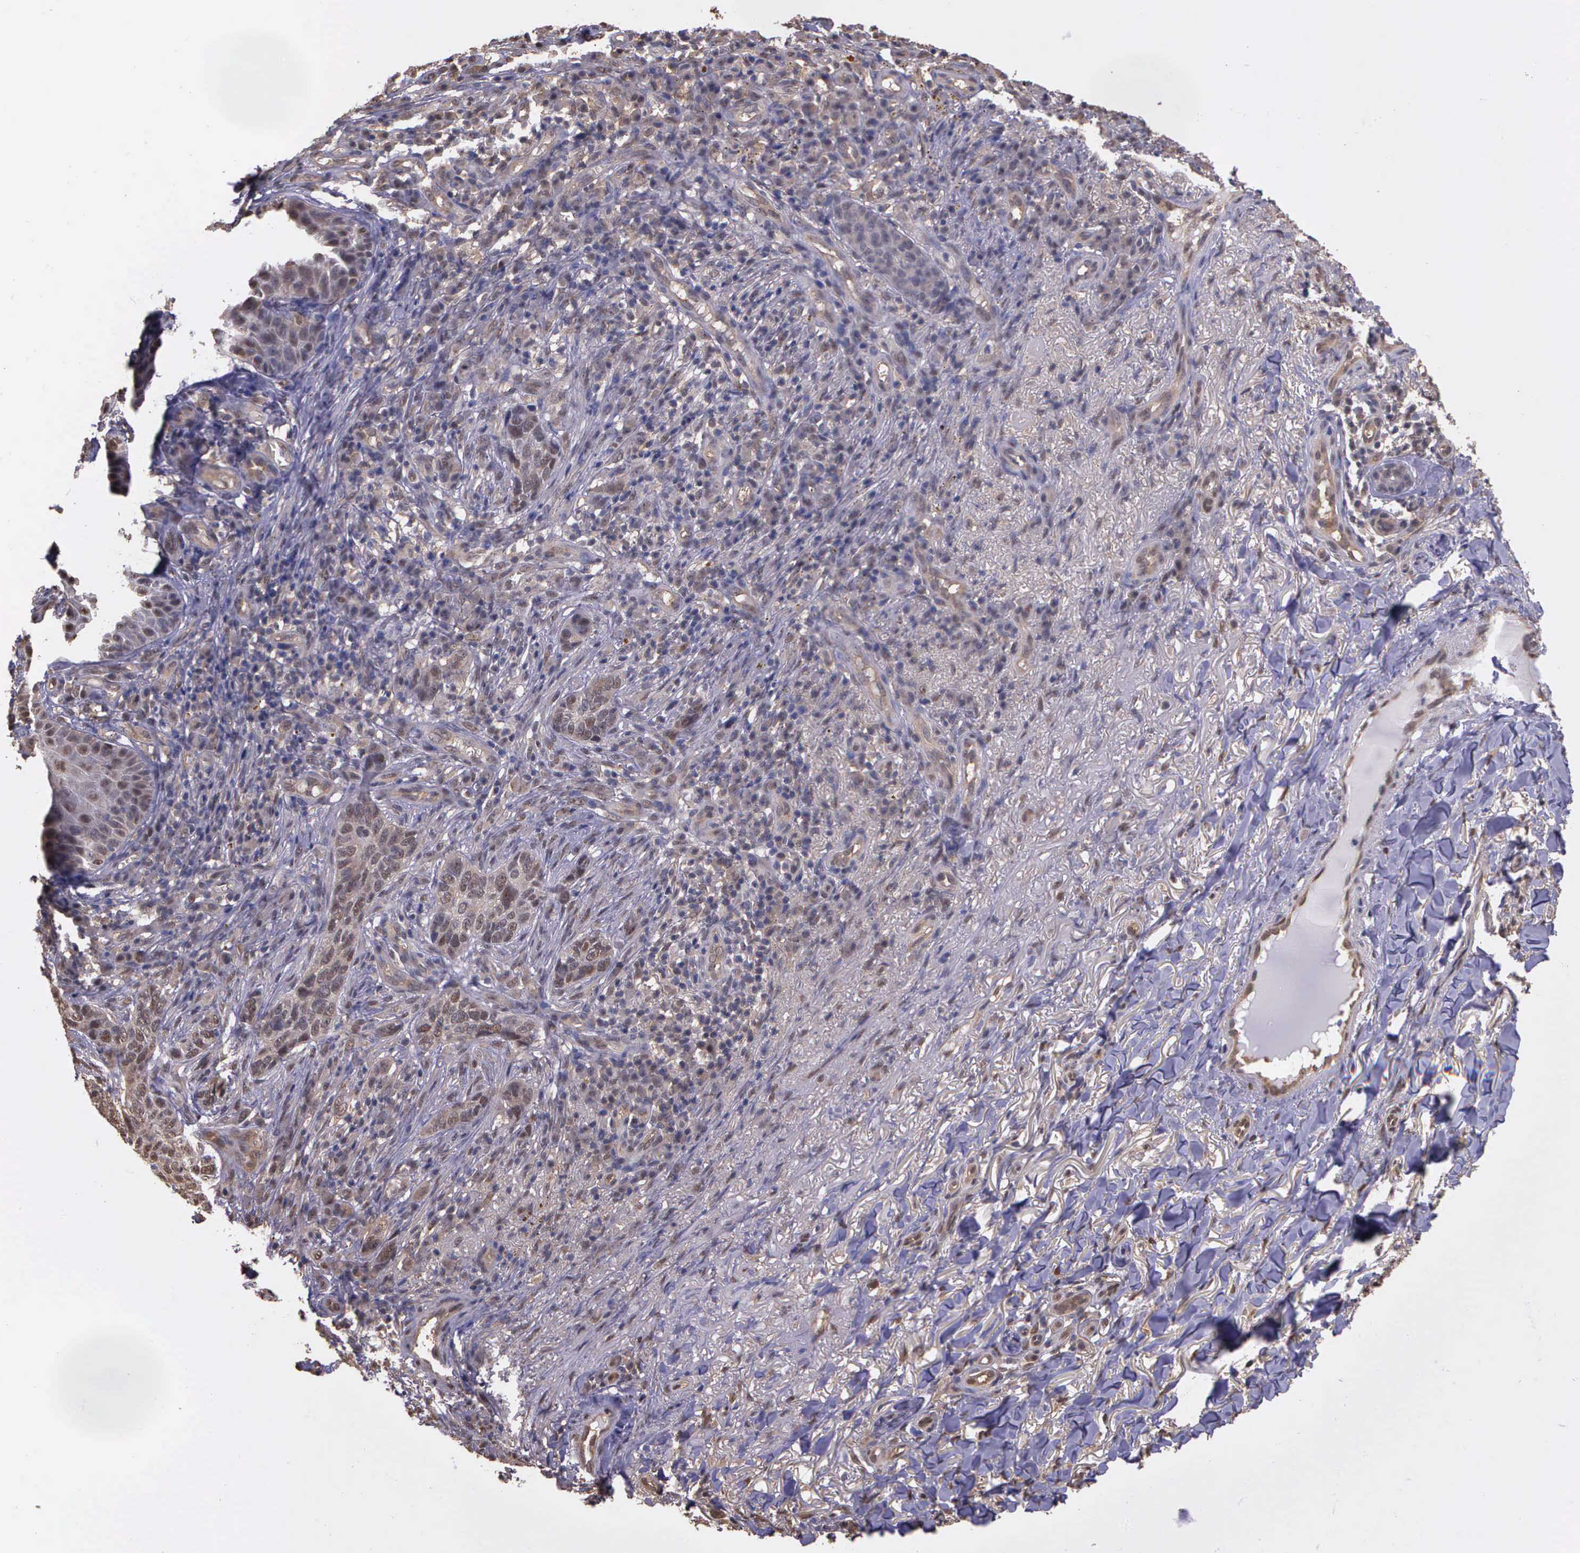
{"staining": {"intensity": "weak", "quantity": "25%-75%", "location": "cytoplasmic/membranous,nuclear"}, "tissue": "skin cancer", "cell_type": "Tumor cells", "image_type": "cancer", "snomed": [{"axis": "morphology", "description": "Basal cell carcinoma"}, {"axis": "topography", "description": "Skin"}], "caption": "Protein expression analysis of human skin cancer (basal cell carcinoma) reveals weak cytoplasmic/membranous and nuclear positivity in approximately 25%-75% of tumor cells.", "gene": "PSMC1", "patient": {"sex": "male", "age": 81}}